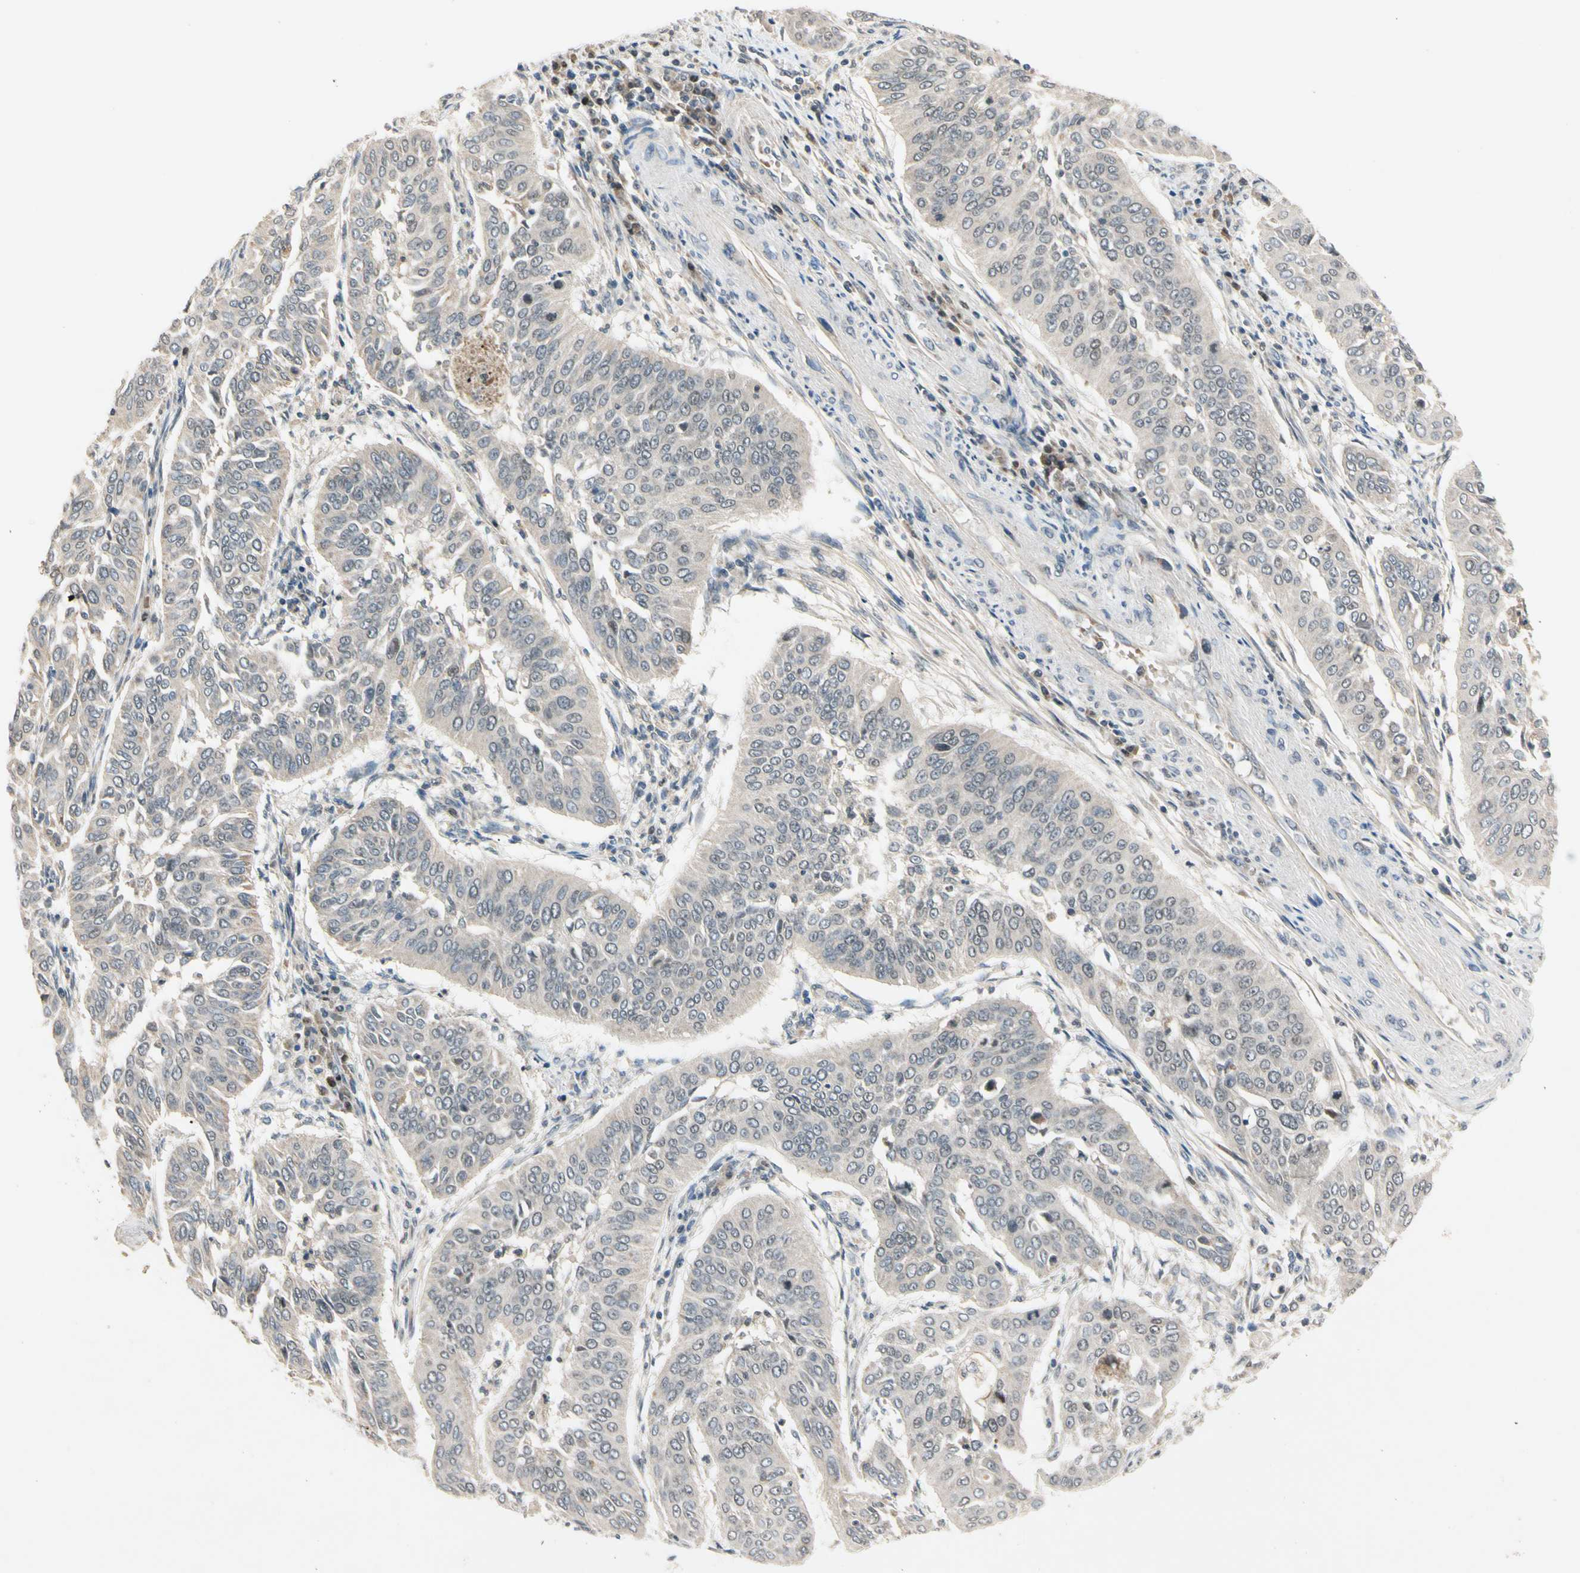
{"staining": {"intensity": "negative", "quantity": "none", "location": "none"}, "tissue": "cervical cancer", "cell_type": "Tumor cells", "image_type": "cancer", "snomed": [{"axis": "morphology", "description": "Normal tissue, NOS"}, {"axis": "morphology", "description": "Squamous cell carcinoma, NOS"}, {"axis": "topography", "description": "Cervix"}], "caption": "The IHC photomicrograph has no significant positivity in tumor cells of cervical cancer tissue. Nuclei are stained in blue.", "gene": "RIOX2", "patient": {"sex": "female", "age": 39}}